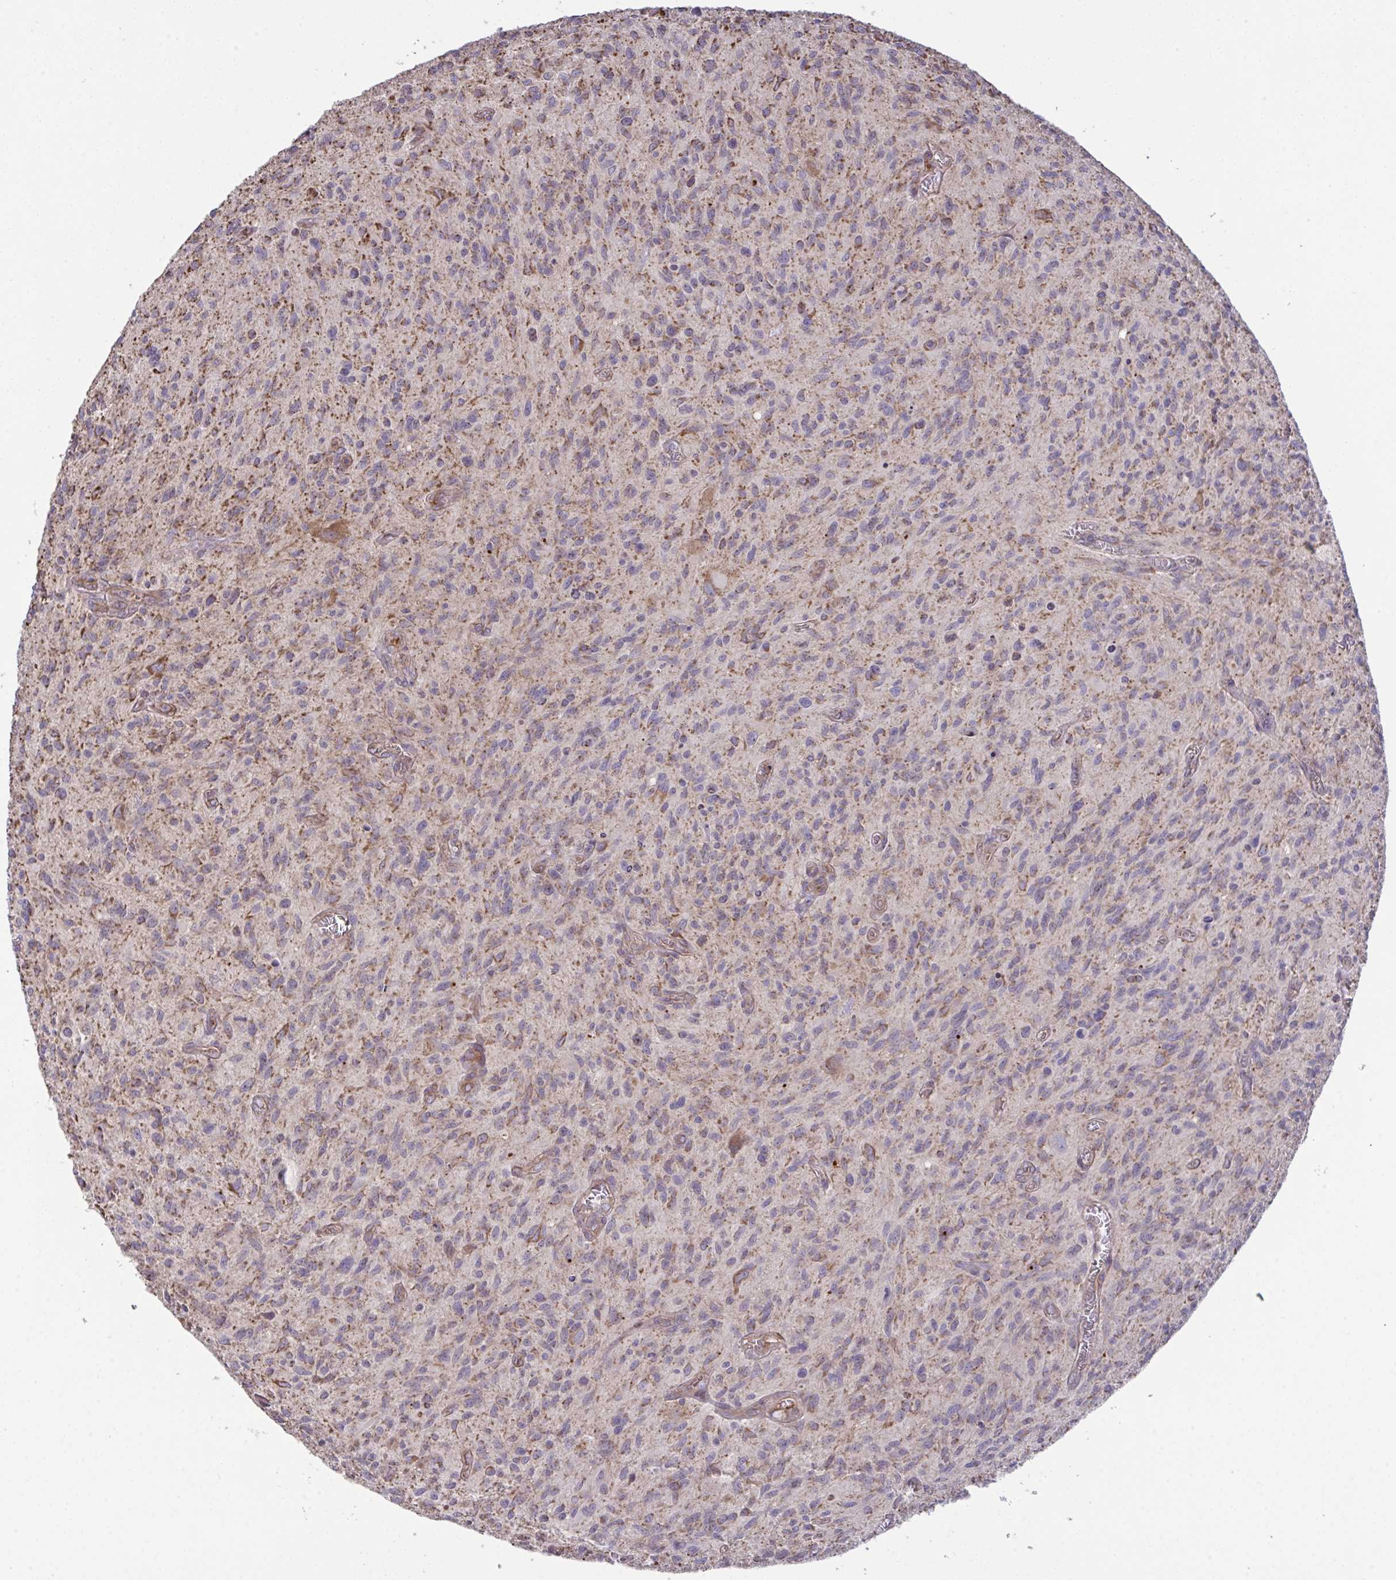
{"staining": {"intensity": "weak", "quantity": "25%-75%", "location": "cytoplasmic/membranous"}, "tissue": "glioma", "cell_type": "Tumor cells", "image_type": "cancer", "snomed": [{"axis": "morphology", "description": "Glioma, malignant, High grade"}, {"axis": "topography", "description": "Brain"}], "caption": "DAB (3,3'-diaminobenzidine) immunohistochemical staining of high-grade glioma (malignant) shows weak cytoplasmic/membranous protein expression in about 25%-75% of tumor cells. (DAB IHC, brown staining for protein, blue staining for nuclei).", "gene": "PPM1H", "patient": {"sex": "male", "age": 75}}